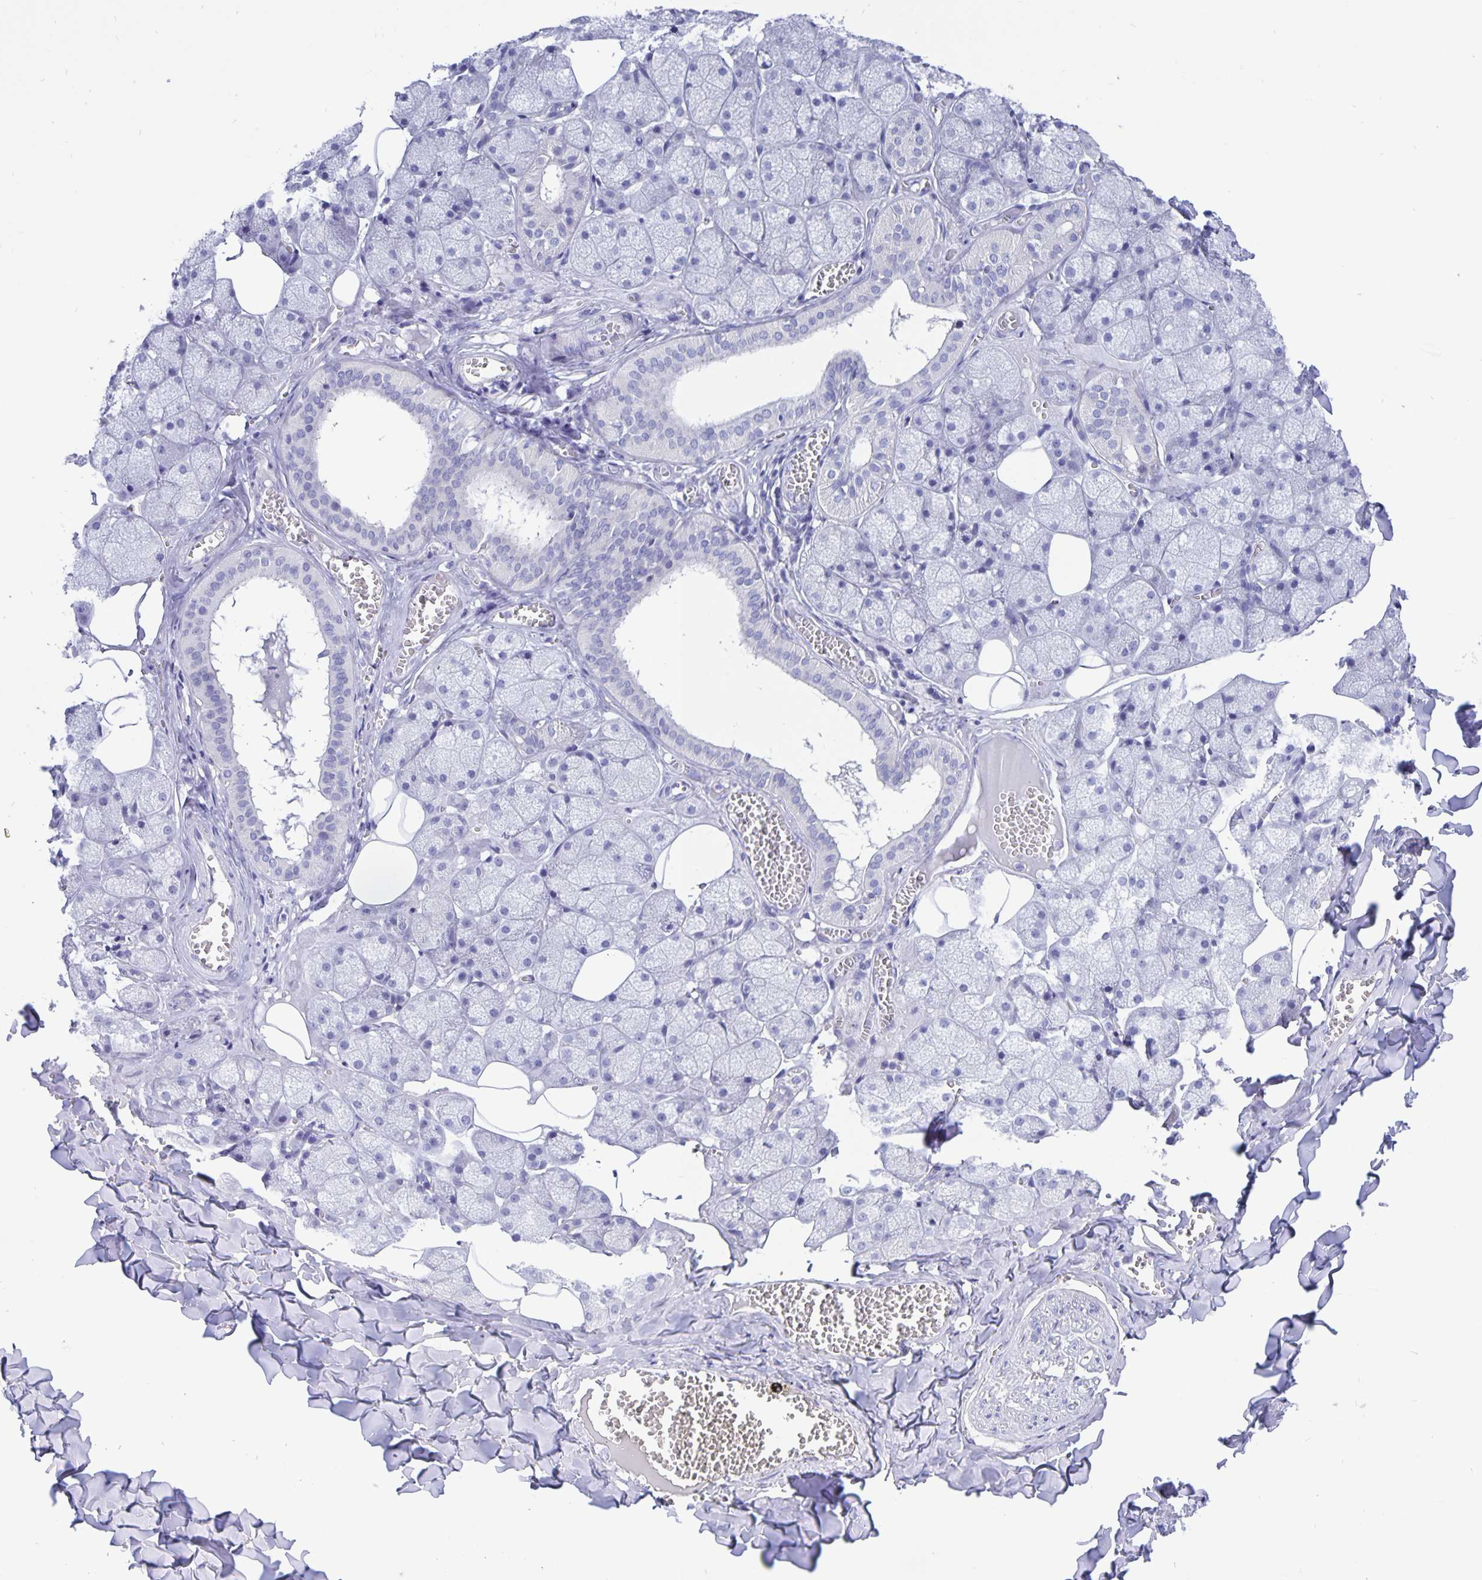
{"staining": {"intensity": "negative", "quantity": "none", "location": "none"}, "tissue": "salivary gland", "cell_type": "Glandular cells", "image_type": "normal", "snomed": [{"axis": "morphology", "description": "Normal tissue, NOS"}, {"axis": "topography", "description": "Salivary gland"}, {"axis": "topography", "description": "Peripheral nerve tissue"}], "caption": "Normal salivary gland was stained to show a protein in brown. There is no significant expression in glandular cells. The staining was performed using DAB (3,3'-diaminobenzidine) to visualize the protein expression in brown, while the nuclei were stained in blue with hematoxylin (Magnification: 20x).", "gene": "ERMN", "patient": {"sex": "male", "age": 38}}